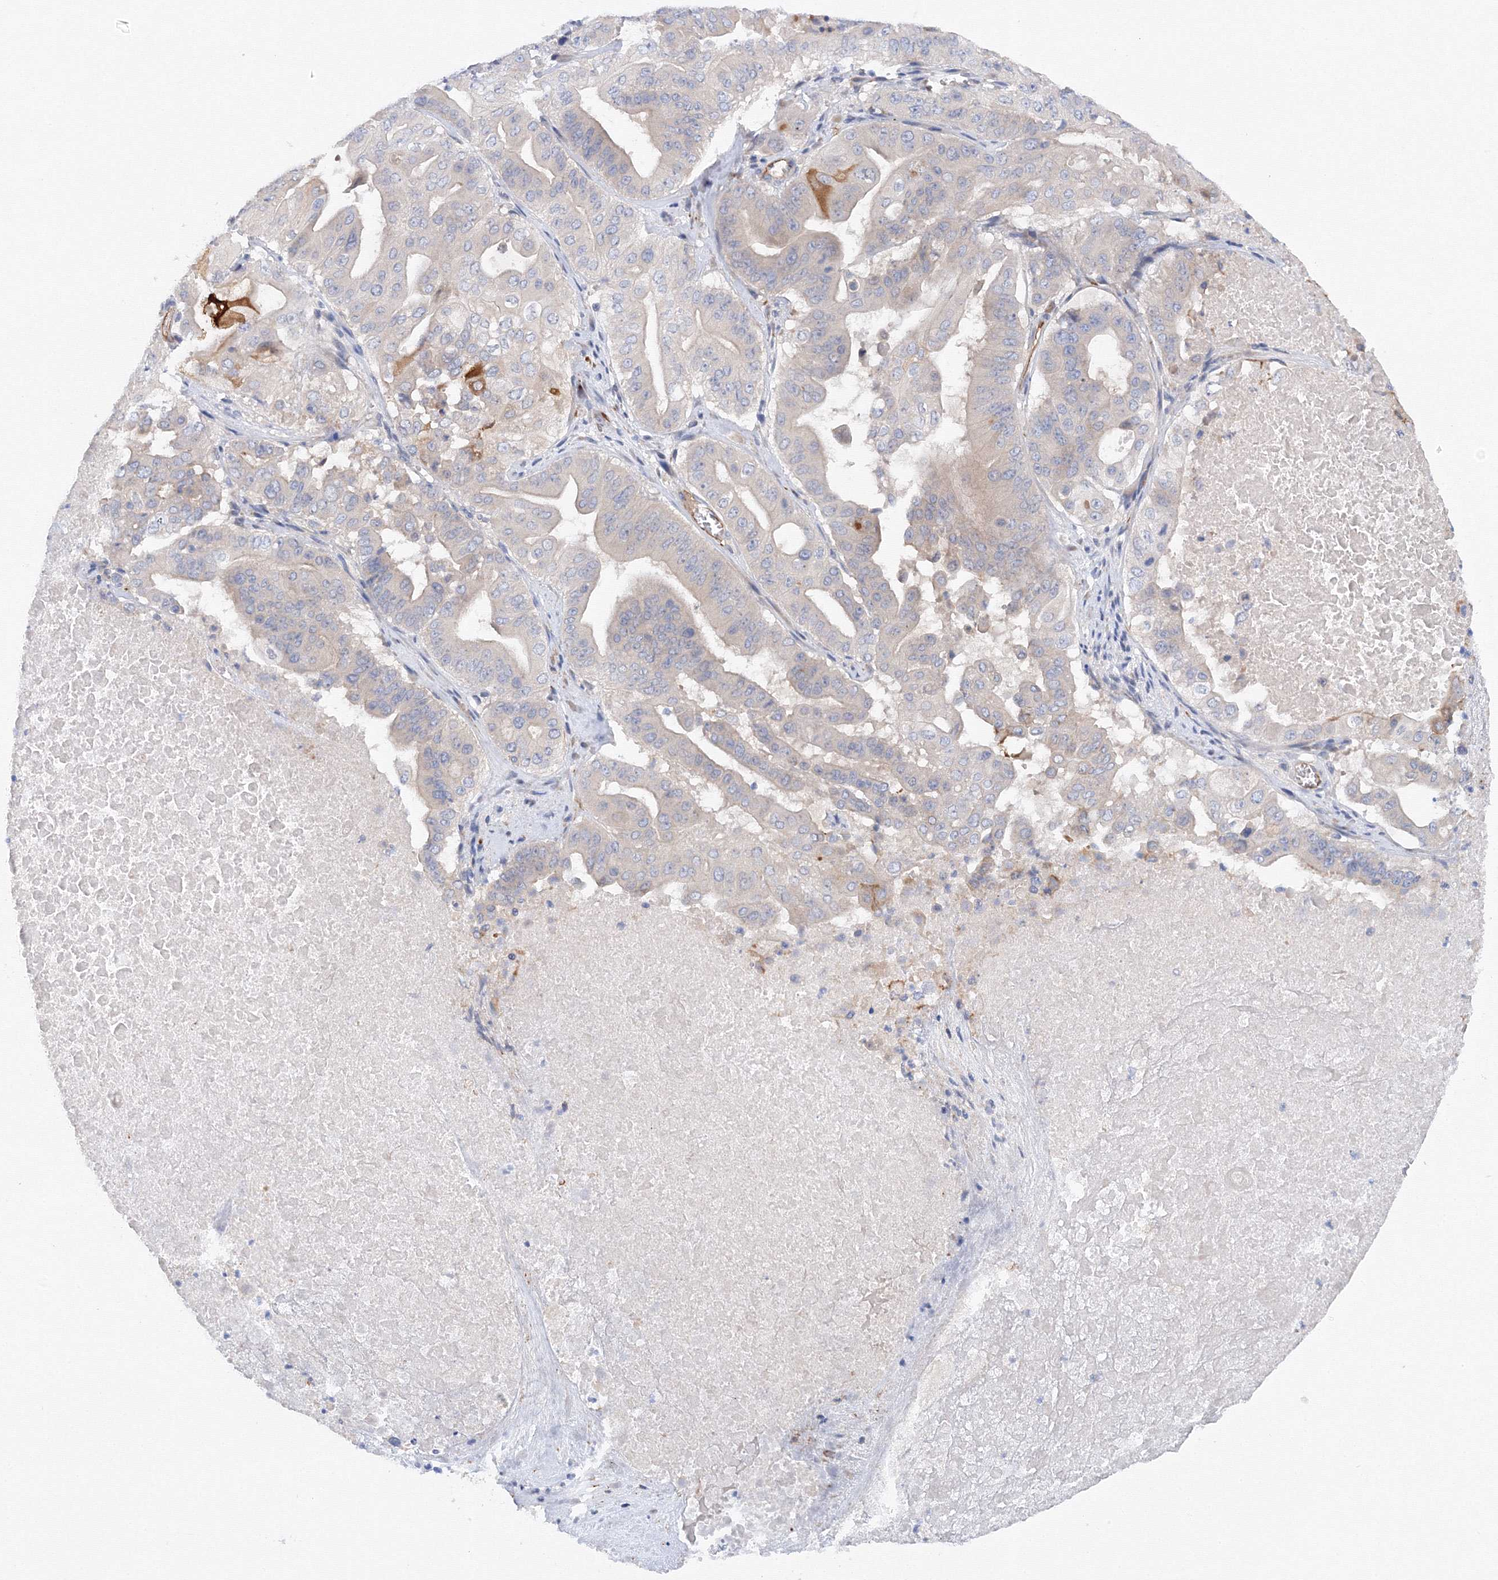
{"staining": {"intensity": "moderate", "quantity": "<25%", "location": "cytoplasmic/membranous"}, "tissue": "pancreatic cancer", "cell_type": "Tumor cells", "image_type": "cancer", "snomed": [{"axis": "morphology", "description": "Adenocarcinoma, NOS"}, {"axis": "topography", "description": "Pancreas"}], "caption": "Immunohistochemical staining of human pancreatic cancer (adenocarcinoma) displays moderate cytoplasmic/membranous protein positivity in approximately <25% of tumor cells.", "gene": "DIS3L2", "patient": {"sex": "female", "age": 77}}